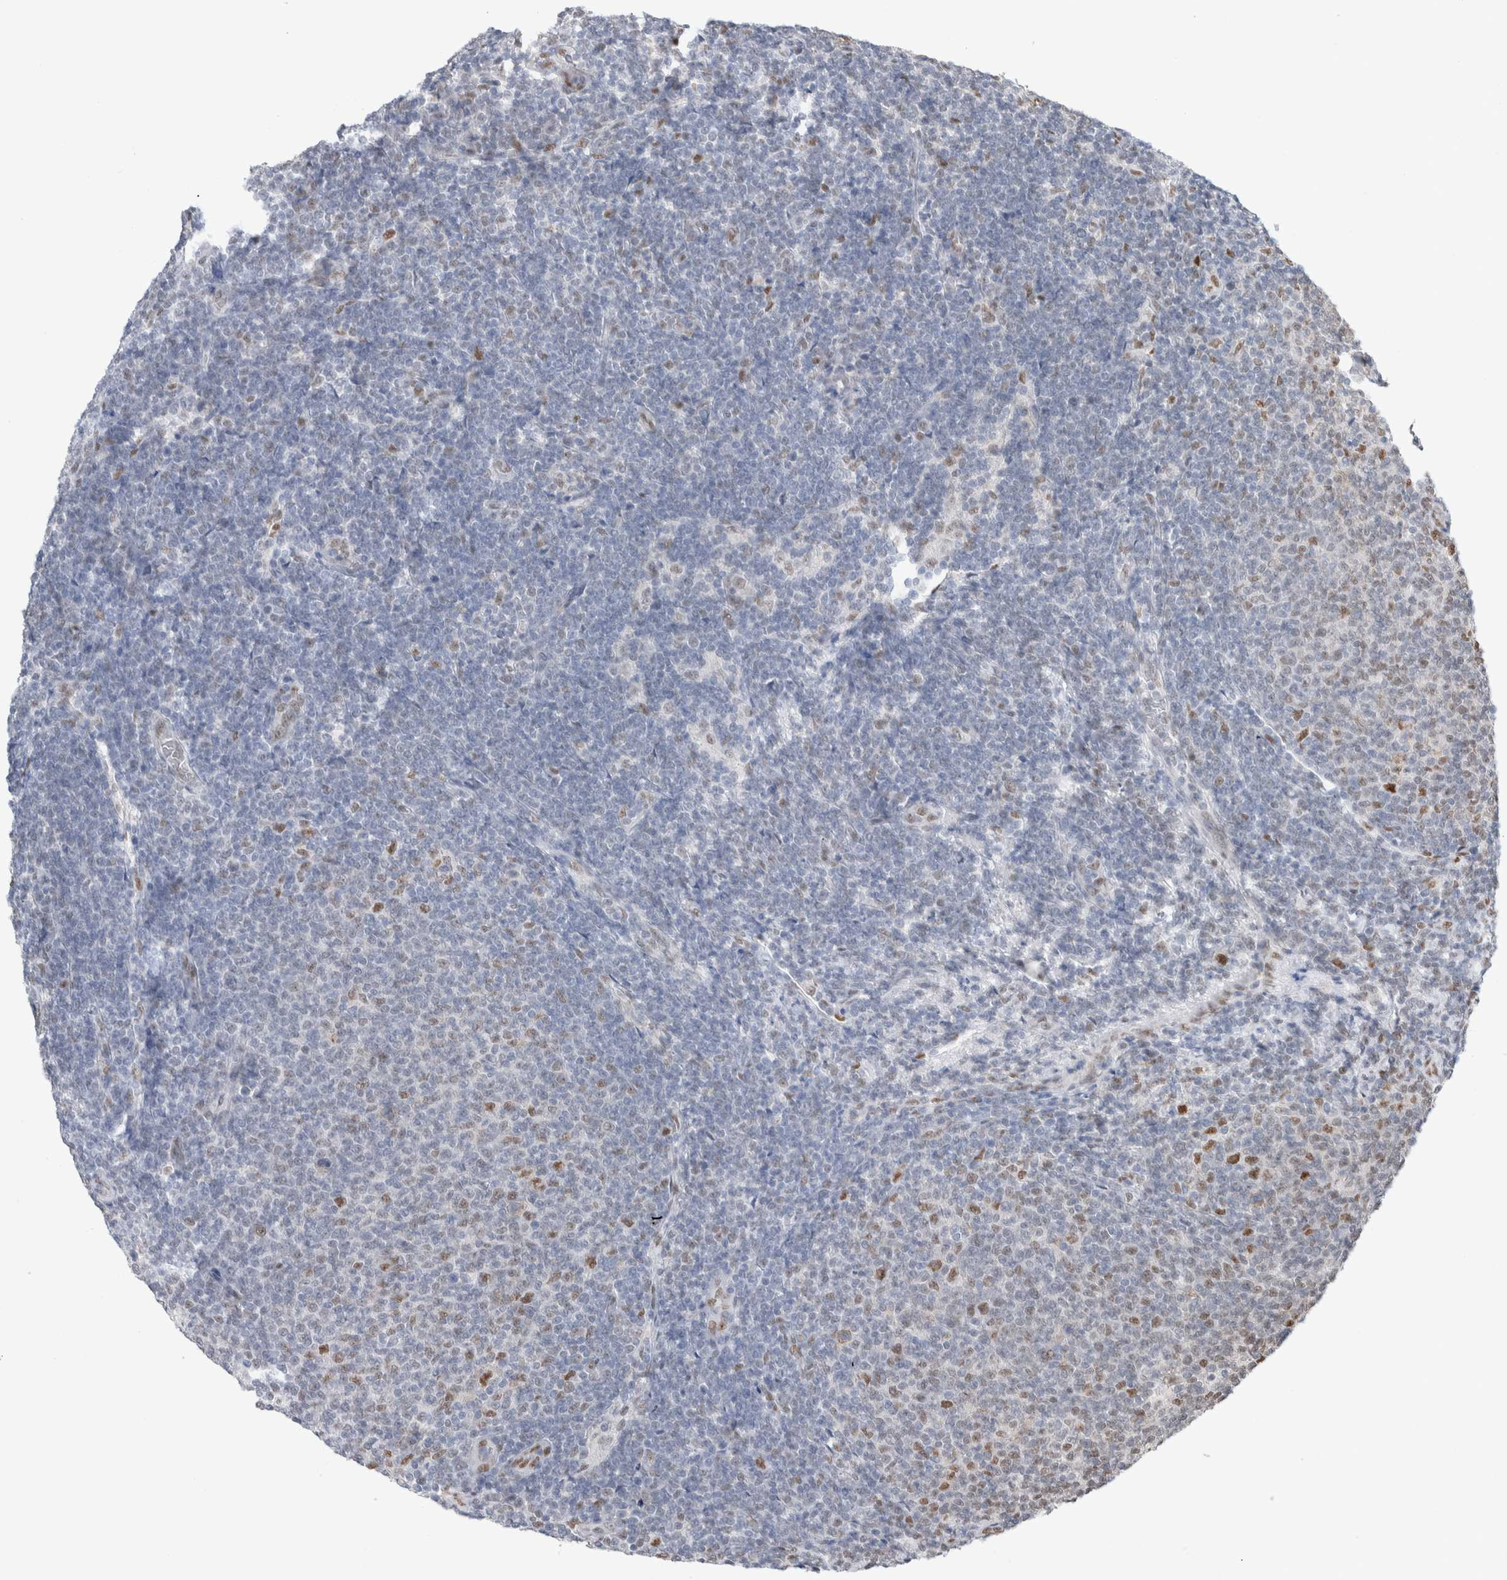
{"staining": {"intensity": "moderate", "quantity": "<25%", "location": "nuclear"}, "tissue": "lymphoma", "cell_type": "Tumor cells", "image_type": "cancer", "snomed": [{"axis": "morphology", "description": "Malignant lymphoma, non-Hodgkin's type, Low grade"}, {"axis": "topography", "description": "Lymph node"}], "caption": "Immunohistochemical staining of malignant lymphoma, non-Hodgkin's type (low-grade) exhibits moderate nuclear protein positivity in about <25% of tumor cells.", "gene": "PRMT1", "patient": {"sex": "male", "age": 66}}